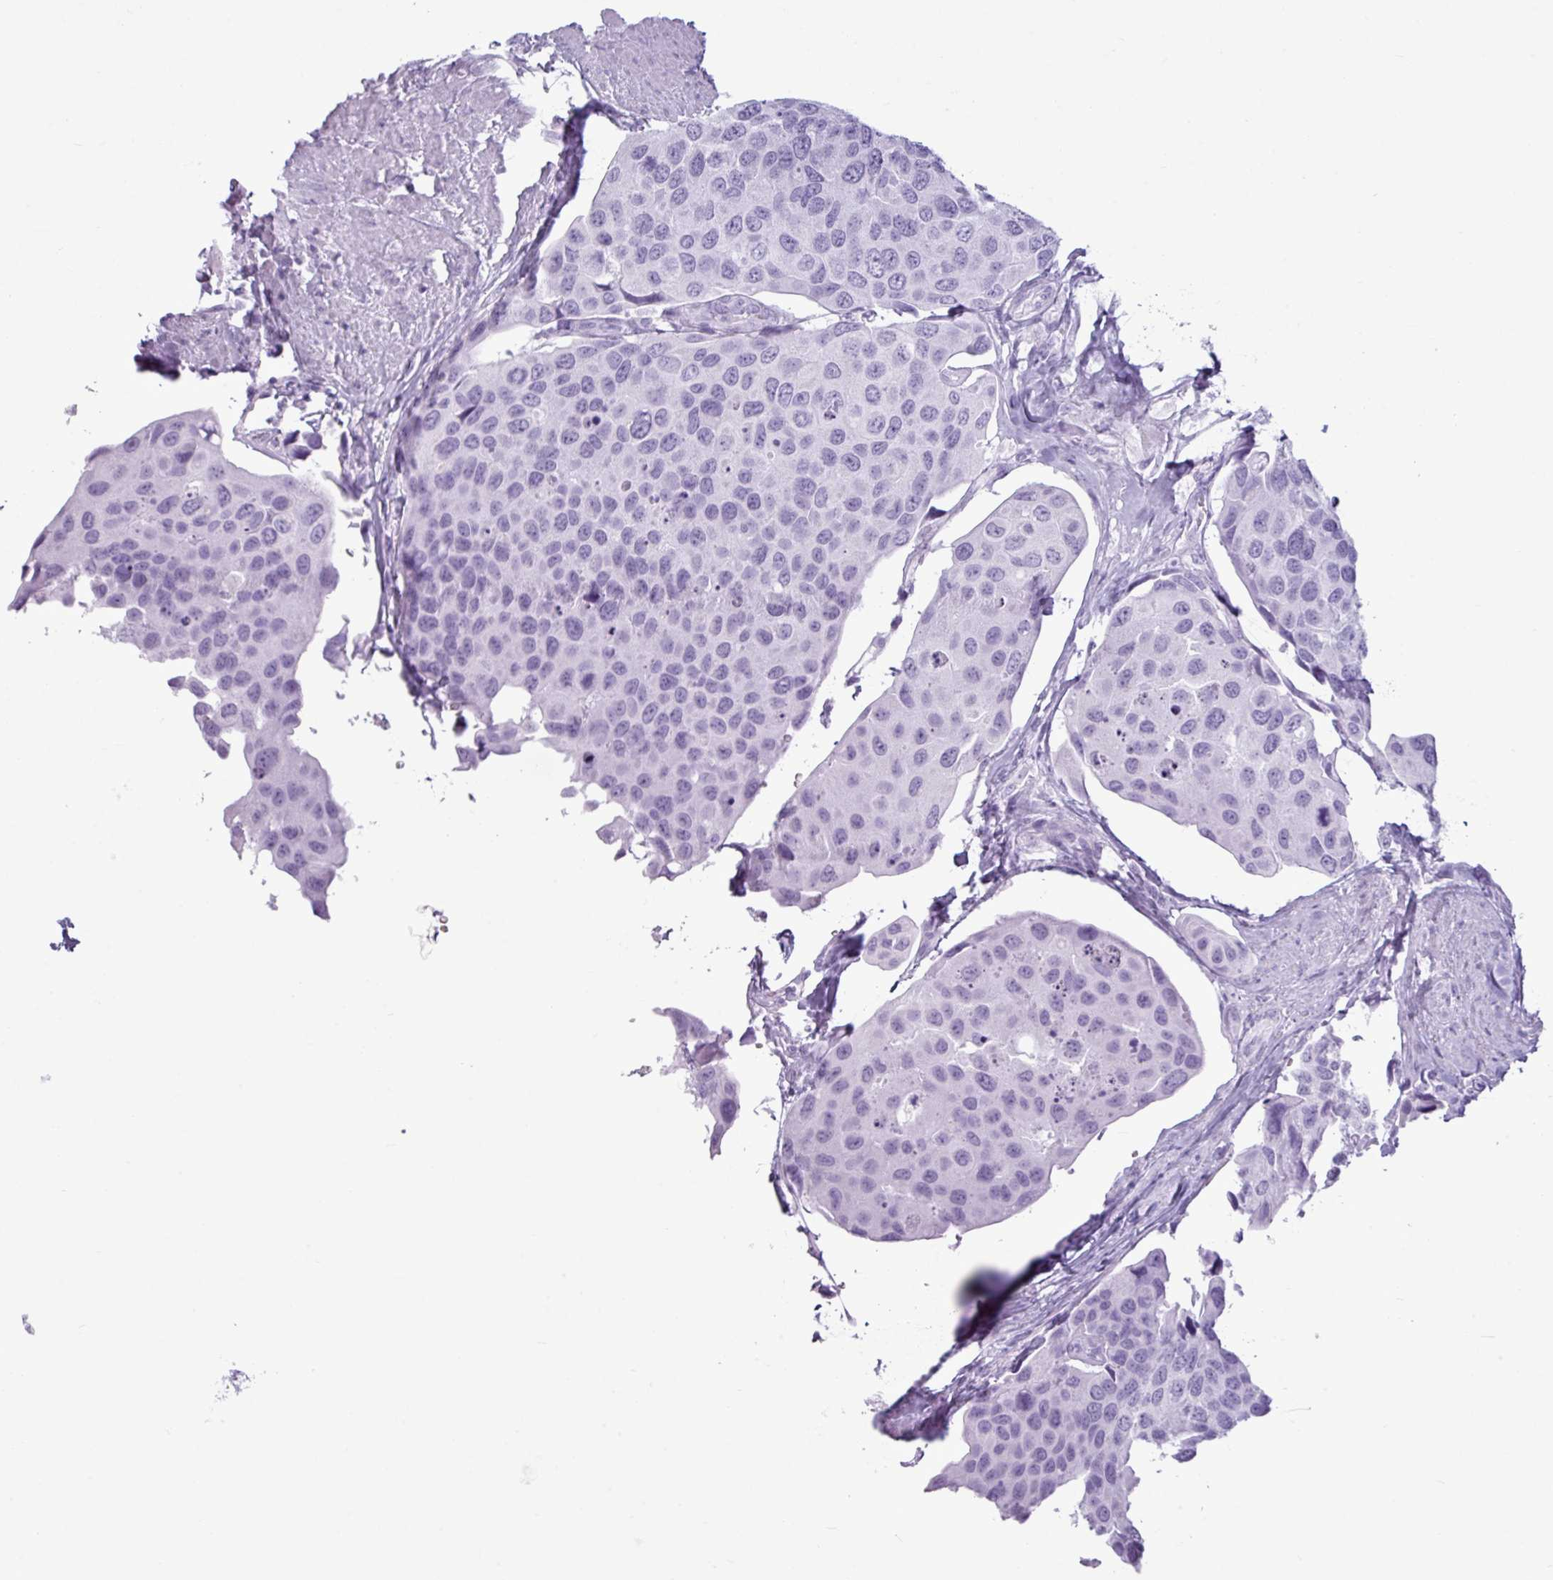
{"staining": {"intensity": "negative", "quantity": "none", "location": "none"}, "tissue": "urothelial cancer", "cell_type": "Tumor cells", "image_type": "cancer", "snomed": [{"axis": "morphology", "description": "Urothelial carcinoma, High grade"}, {"axis": "topography", "description": "Urinary bladder"}], "caption": "DAB immunohistochemical staining of human urothelial cancer displays no significant expression in tumor cells.", "gene": "AMY1B", "patient": {"sex": "male", "age": 74}}